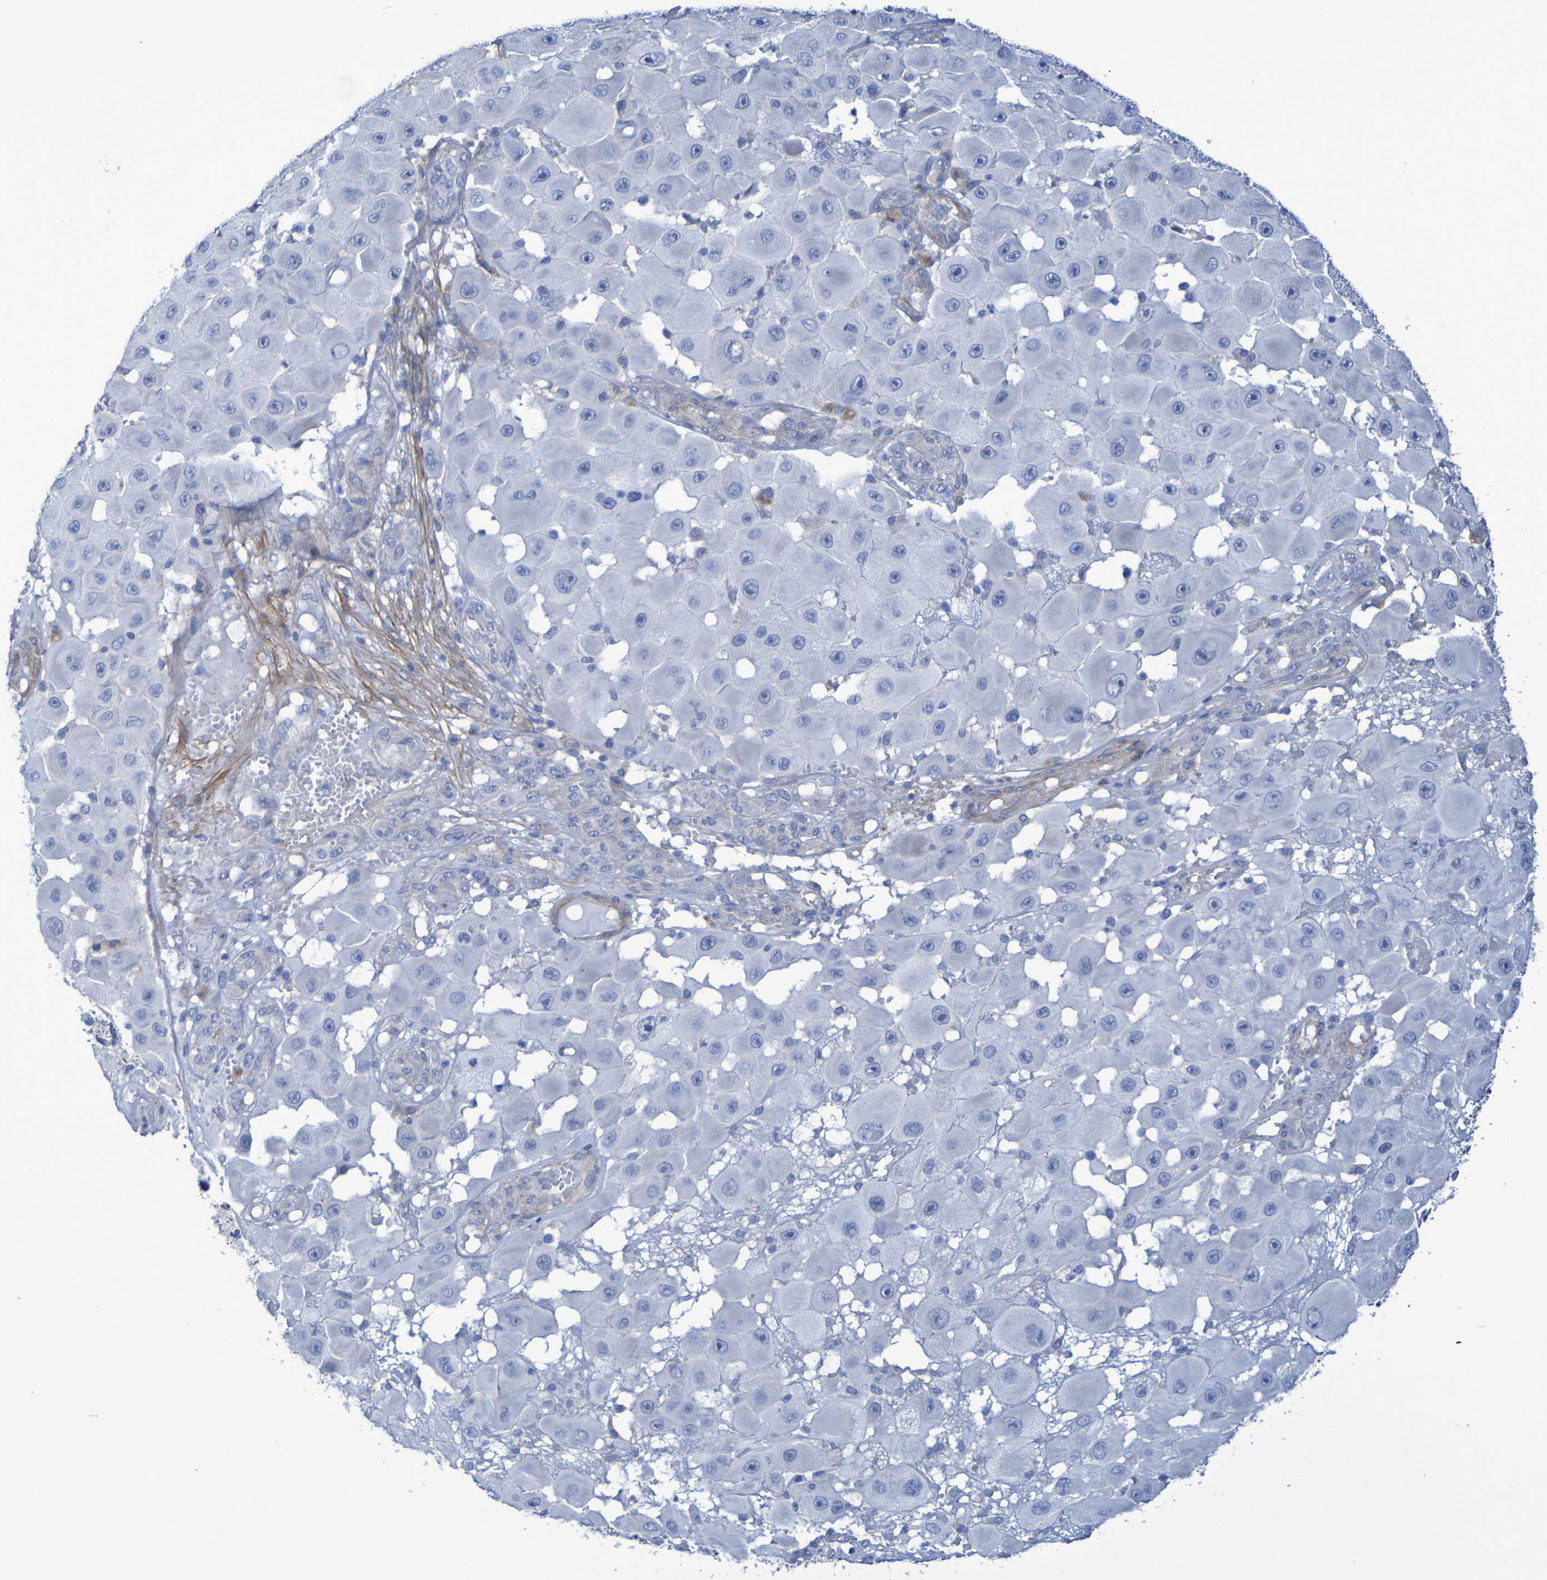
{"staining": {"intensity": "negative", "quantity": "none", "location": "none"}, "tissue": "melanoma", "cell_type": "Tumor cells", "image_type": "cancer", "snomed": [{"axis": "morphology", "description": "Malignant melanoma, NOS"}, {"axis": "topography", "description": "Skin"}], "caption": "Histopathology image shows no significant protein positivity in tumor cells of melanoma.", "gene": "LPP", "patient": {"sex": "female", "age": 81}}